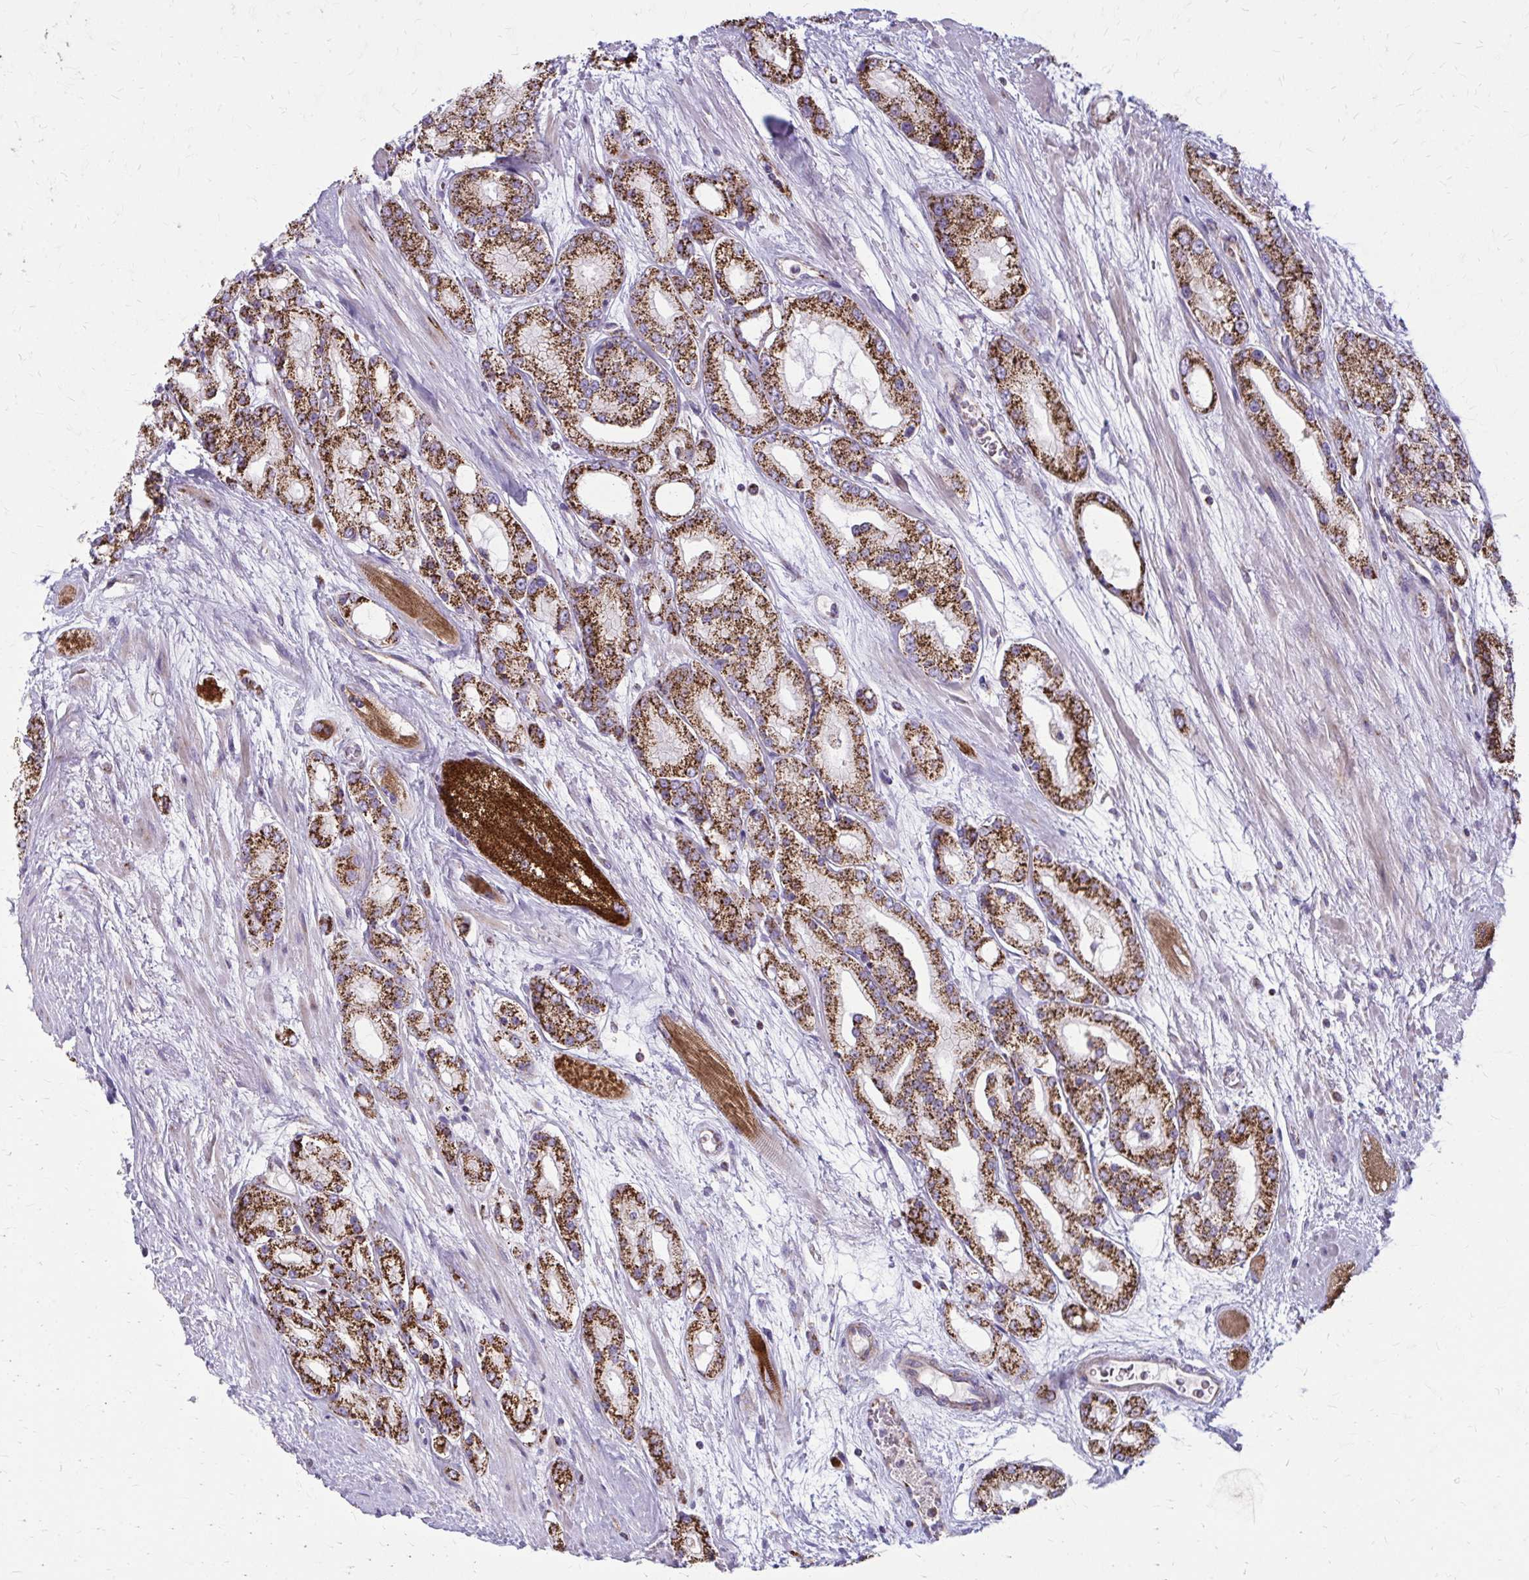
{"staining": {"intensity": "strong", "quantity": ">75%", "location": "cytoplasmic/membranous"}, "tissue": "prostate cancer", "cell_type": "Tumor cells", "image_type": "cancer", "snomed": [{"axis": "morphology", "description": "Adenocarcinoma, High grade"}, {"axis": "topography", "description": "Prostate"}], "caption": "A high amount of strong cytoplasmic/membranous positivity is seen in about >75% of tumor cells in prostate high-grade adenocarcinoma tissue. (DAB (3,3'-diaminobenzidine) IHC with brightfield microscopy, high magnification).", "gene": "TVP23A", "patient": {"sex": "male", "age": 67}}